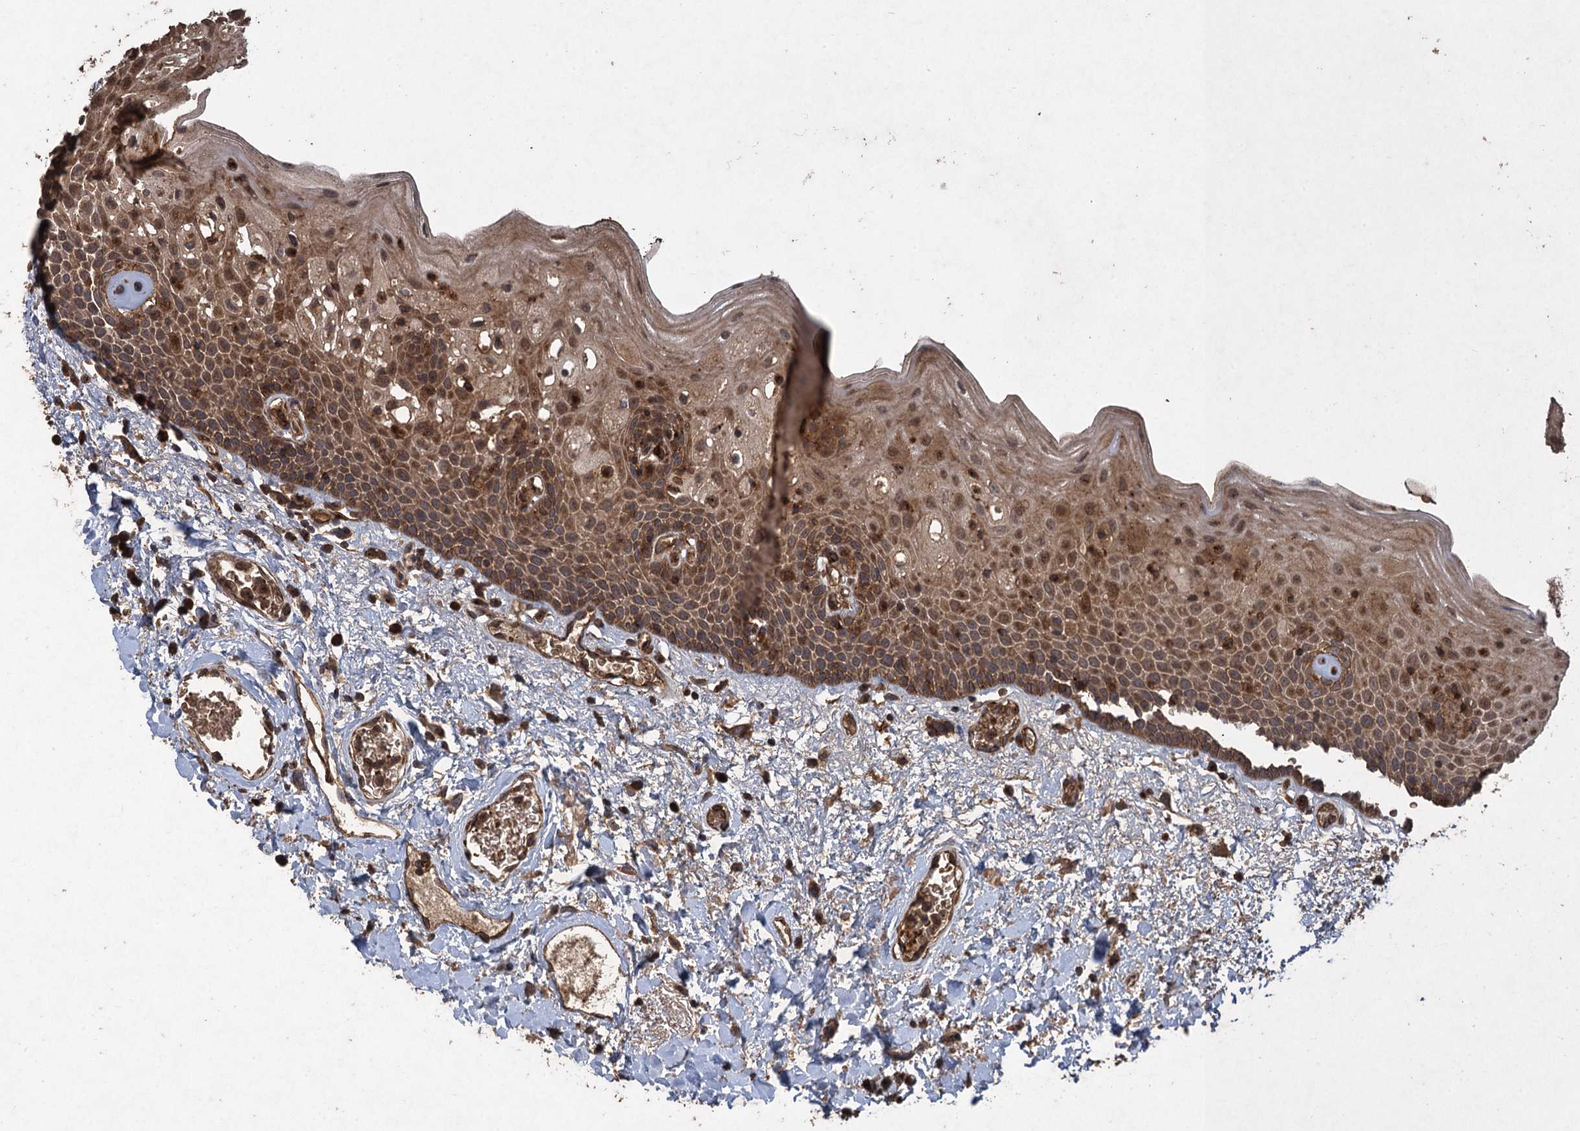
{"staining": {"intensity": "moderate", "quantity": "25%-75%", "location": "cytoplasmic/membranous"}, "tissue": "oral mucosa", "cell_type": "Squamous epithelial cells", "image_type": "normal", "snomed": [{"axis": "morphology", "description": "Normal tissue, NOS"}, {"axis": "topography", "description": "Oral tissue"}], "caption": "A medium amount of moderate cytoplasmic/membranous expression is seen in approximately 25%-75% of squamous epithelial cells in normal oral mucosa.", "gene": "TXNDC11", "patient": {"sex": "male", "age": 74}}